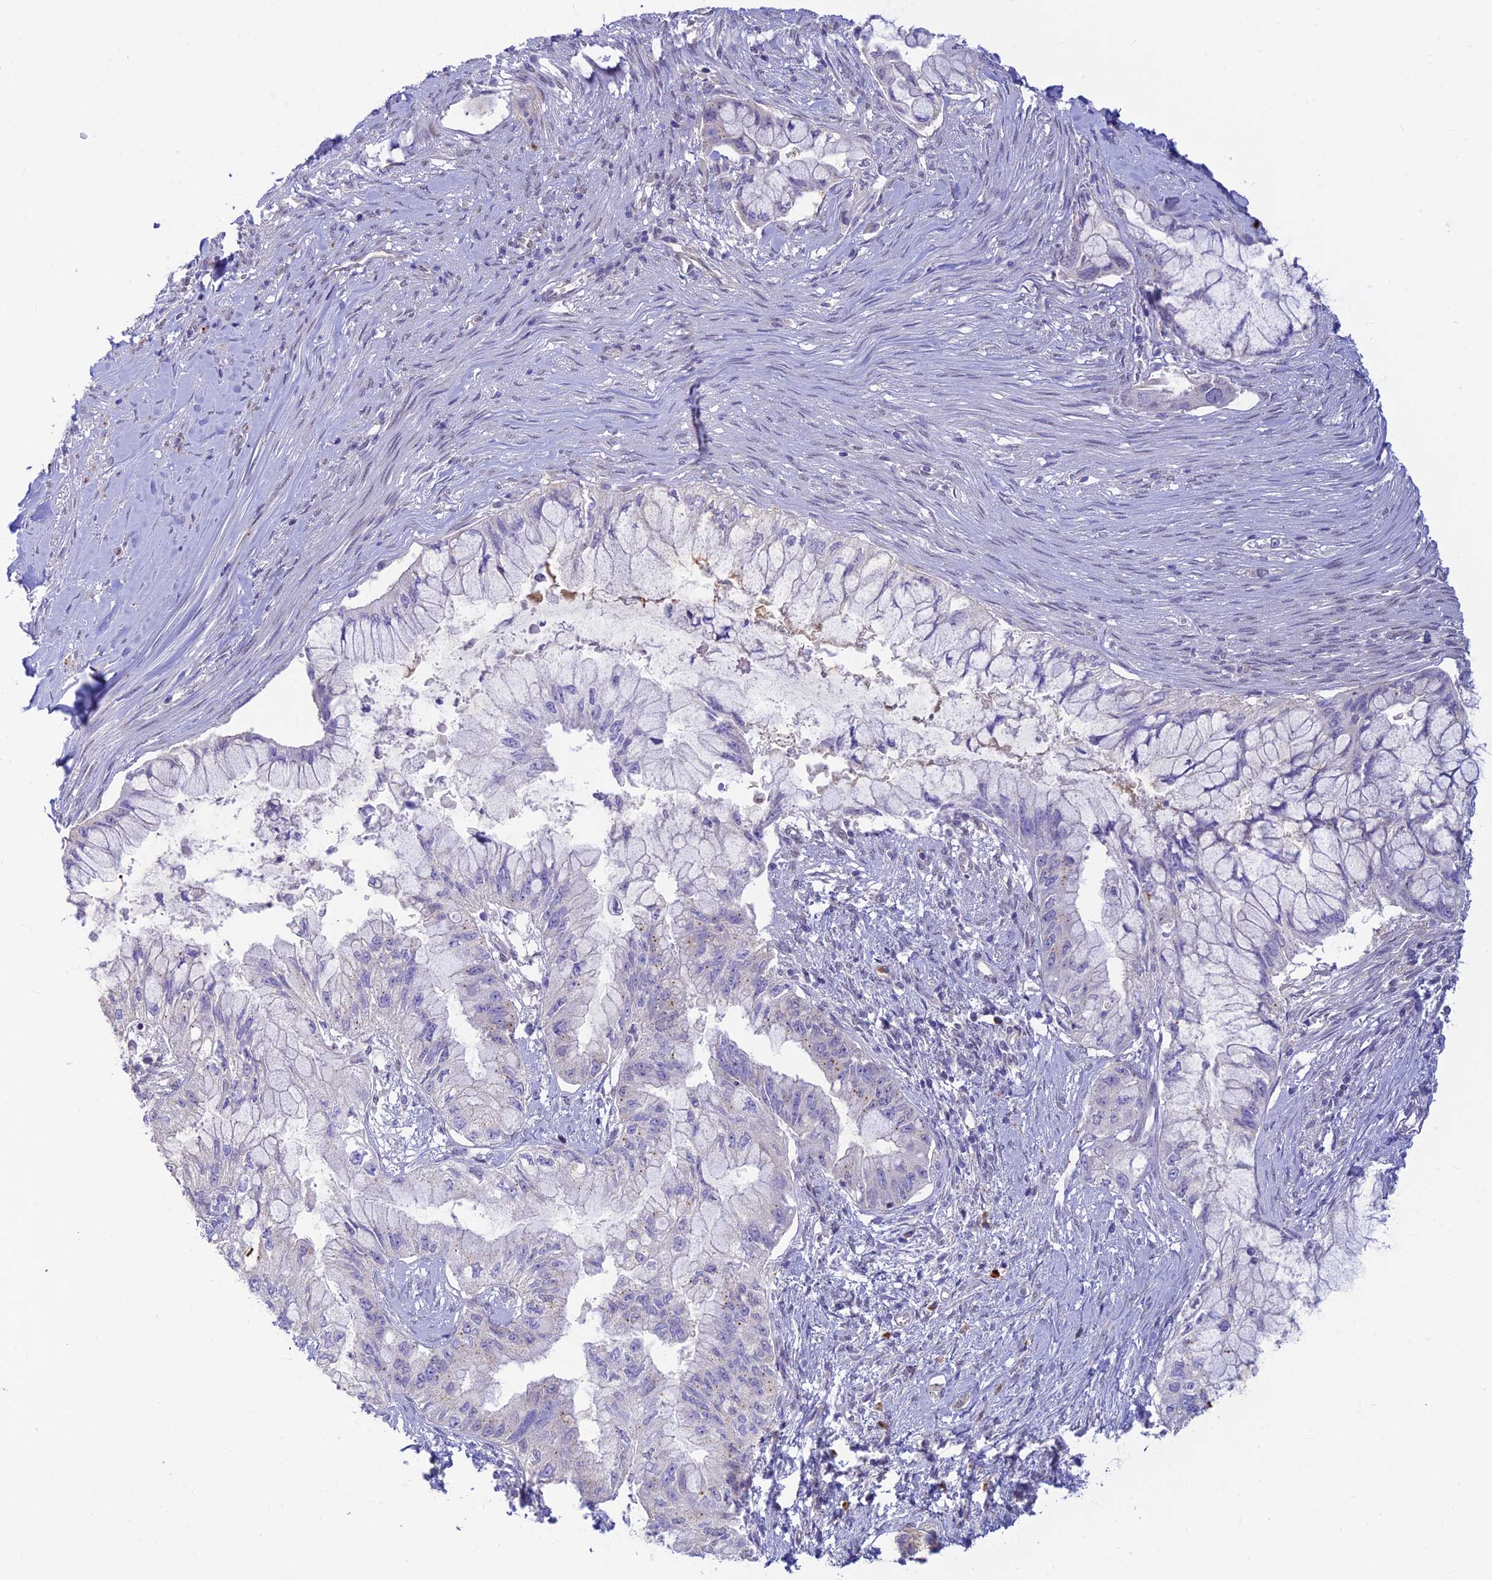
{"staining": {"intensity": "negative", "quantity": "none", "location": "none"}, "tissue": "pancreatic cancer", "cell_type": "Tumor cells", "image_type": "cancer", "snomed": [{"axis": "morphology", "description": "Adenocarcinoma, NOS"}, {"axis": "topography", "description": "Pancreas"}], "caption": "Protein analysis of adenocarcinoma (pancreatic) exhibits no significant positivity in tumor cells.", "gene": "INKA1", "patient": {"sex": "male", "age": 48}}